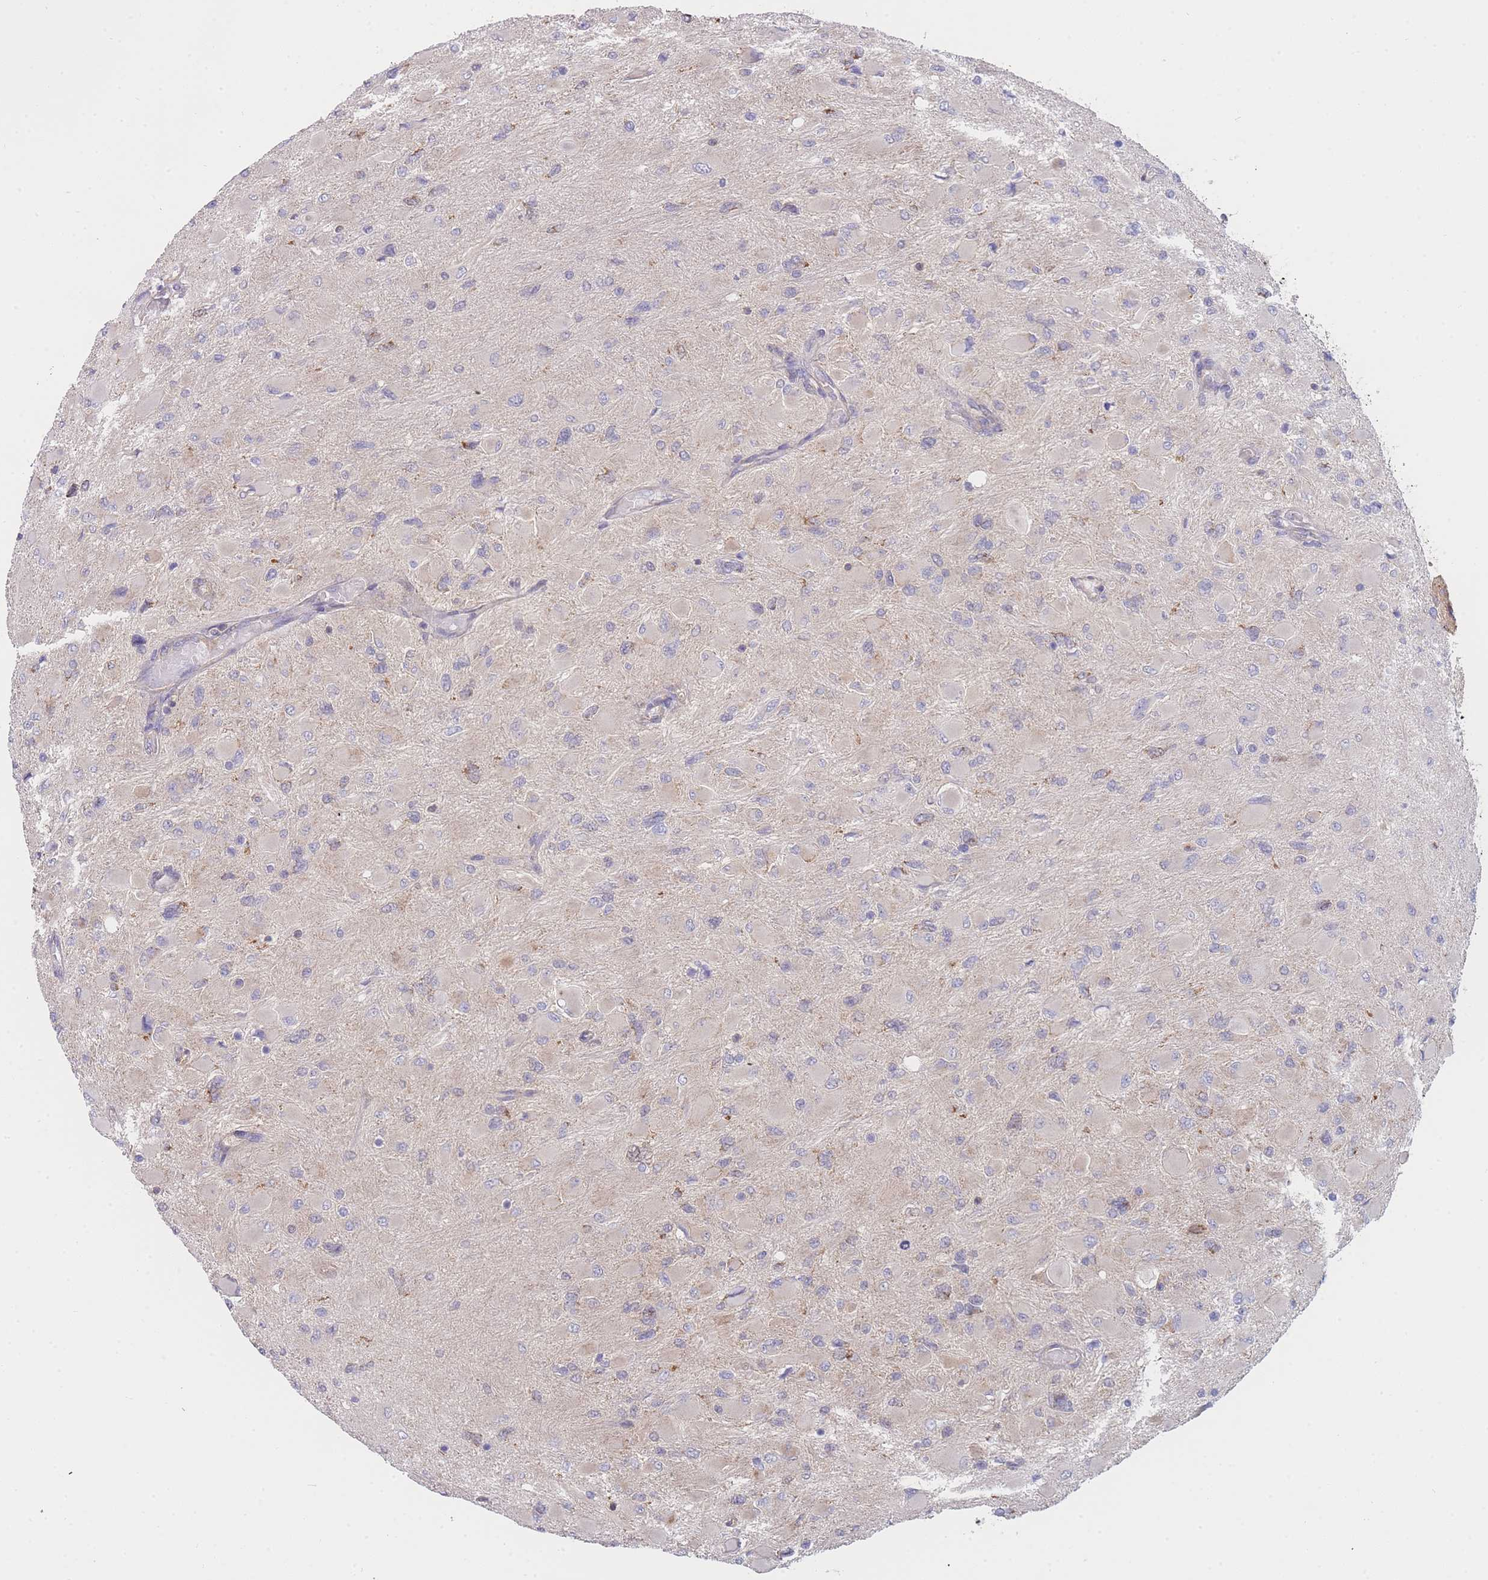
{"staining": {"intensity": "negative", "quantity": "none", "location": "none"}, "tissue": "glioma", "cell_type": "Tumor cells", "image_type": "cancer", "snomed": [{"axis": "morphology", "description": "Glioma, malignant, High grade"}, {"axis": "topography", "description": "Cerebral cortex"}], "caption": "Glioma was stained to show a protein in brown. There is no significant staining in tumor cells.", "gene": "MRPS18B", "patient": {"sex": "female", "age": 36}}